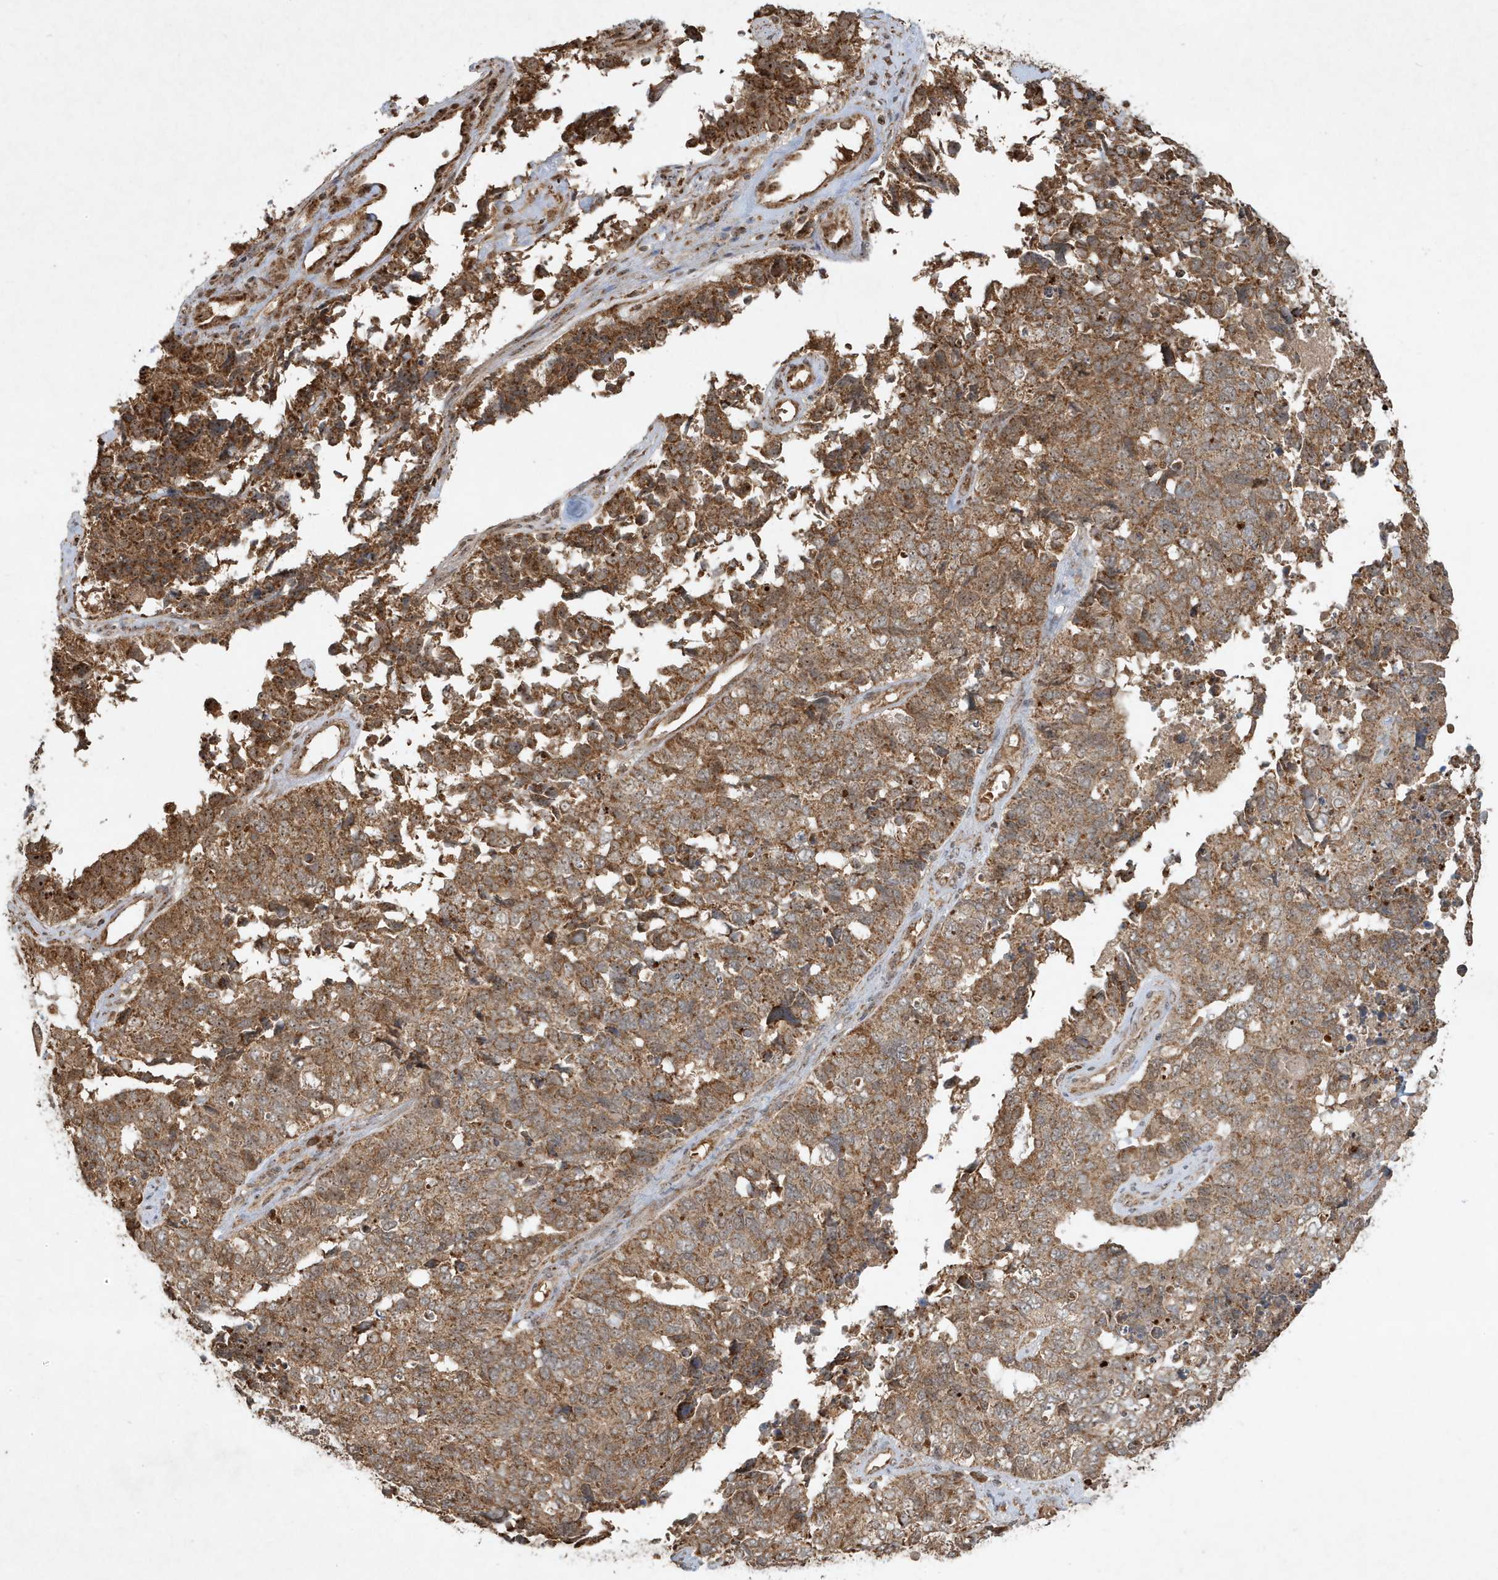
{"staining": {"intensity": "moderate", "quantity": ">75%", "location": "cytoplasmic/membranous"}, "tissue": "cervical cancer", "cell_type": "Tumor cells", "image_type": "cancer", "snomed": [{"axis": "morphology", "description": "Squamous cell carcinoma, NOS"}, {"axis": "topography", "description": "Cervix"}], "caption": "Protein expression by IHC shows moderate cytoplasmic/membranous staining in approximately >75% of tumor cells in cervical squamous cell carcinoma. (brown staining indicates protein expression, while blue staining denotes nuclei).", "gene": "ABCB9", "patient": {"sex": "female", "age": 63}}